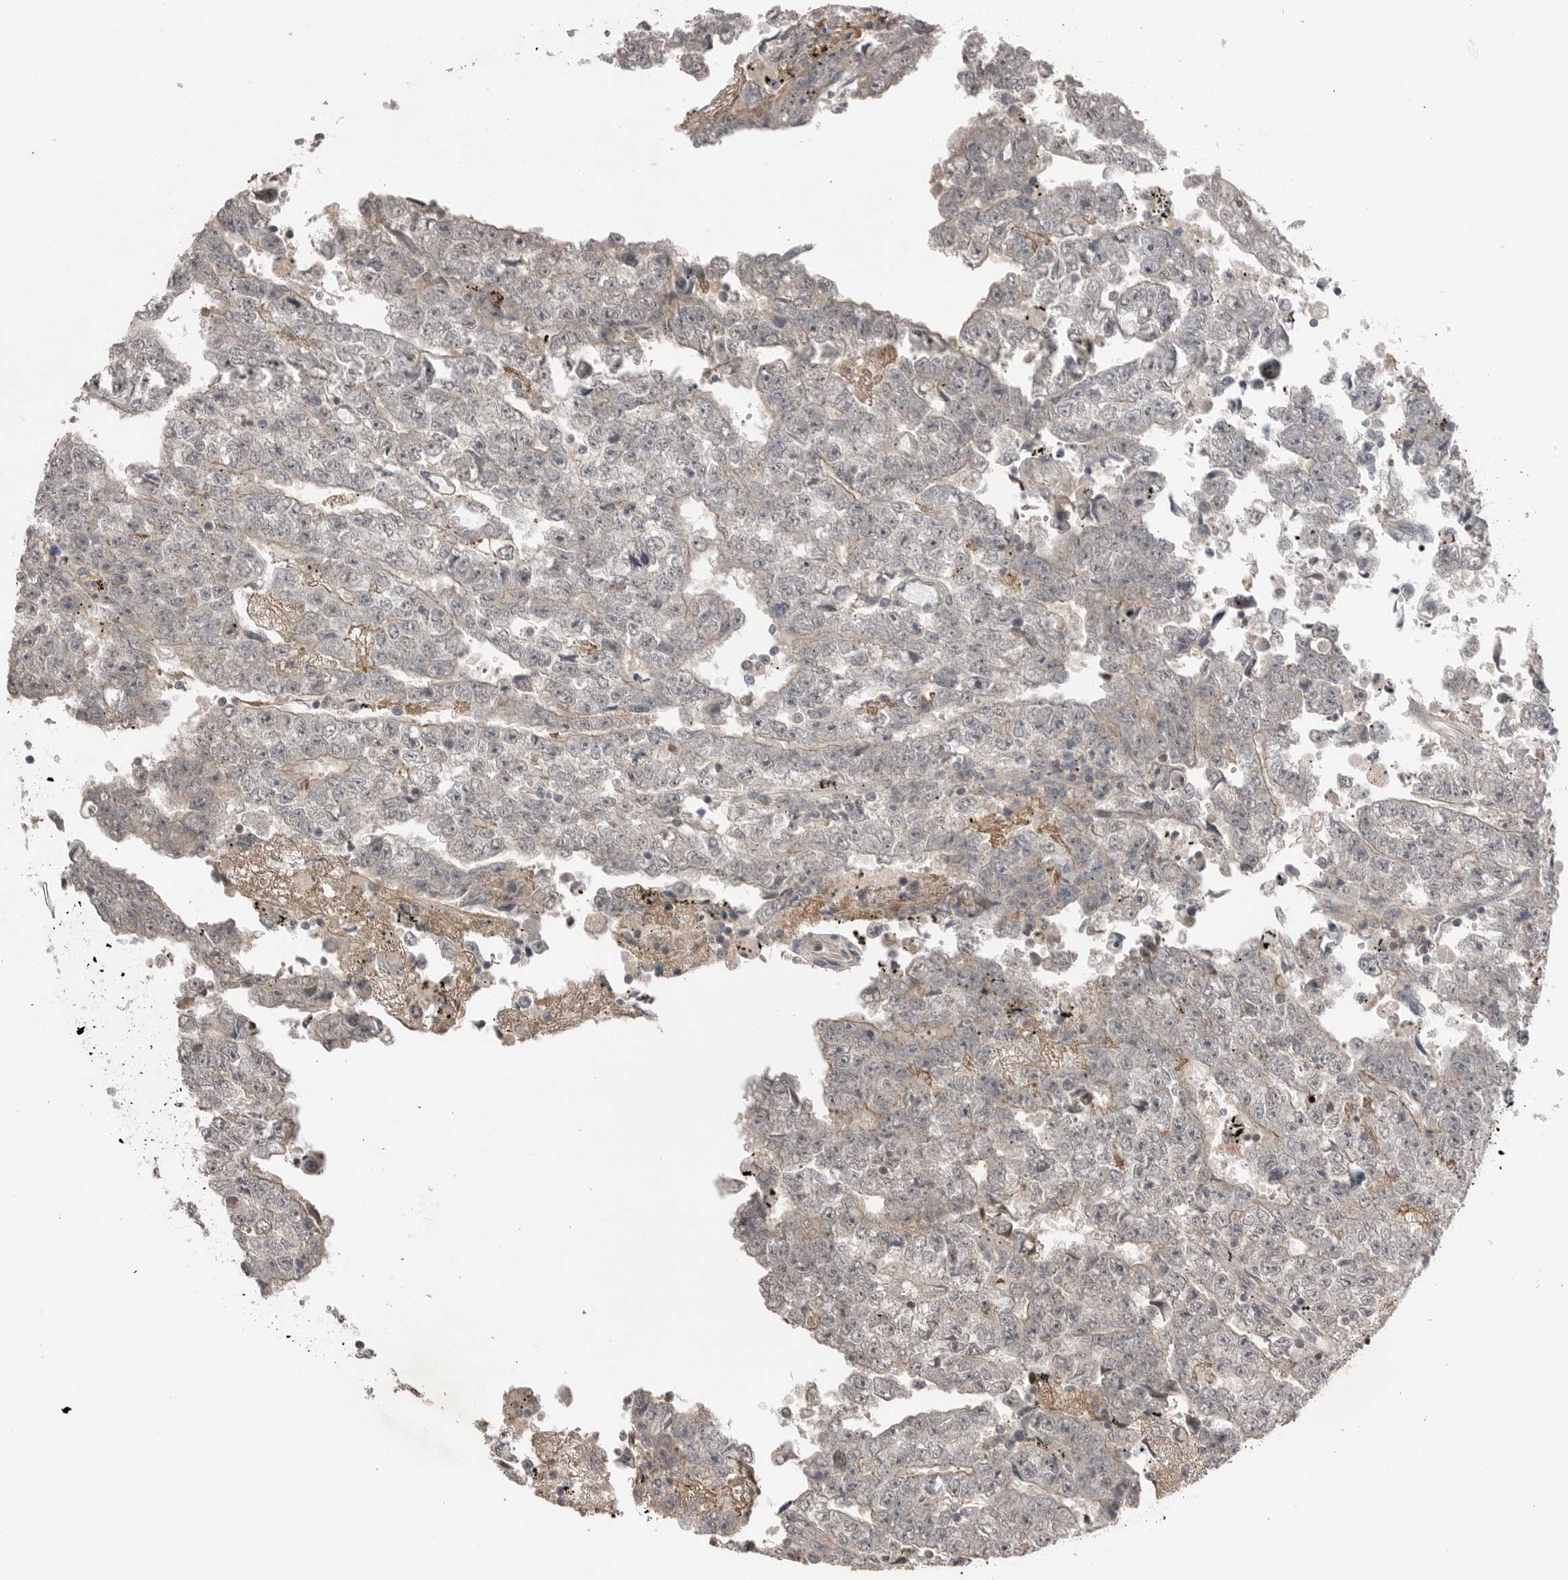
{"staining": {"intensity": "negative", "quantity": "none", "location": "none"}, "tissue": "testis cancer", "cell_type": "Tumor cells", "image_type": "cancer", "snomed": [{"axis": "morphology", "description": "Carcinoma, Embryonal, NOS"}, {"axis": "topography", "description": "Testis"}], "caption": "Immunohistochemical staining of testis embryonal carcinoma reveals no significant expression in tumor cells.", "gene": "PEAK1", "patient": {"sex": "male", "age": 25}}